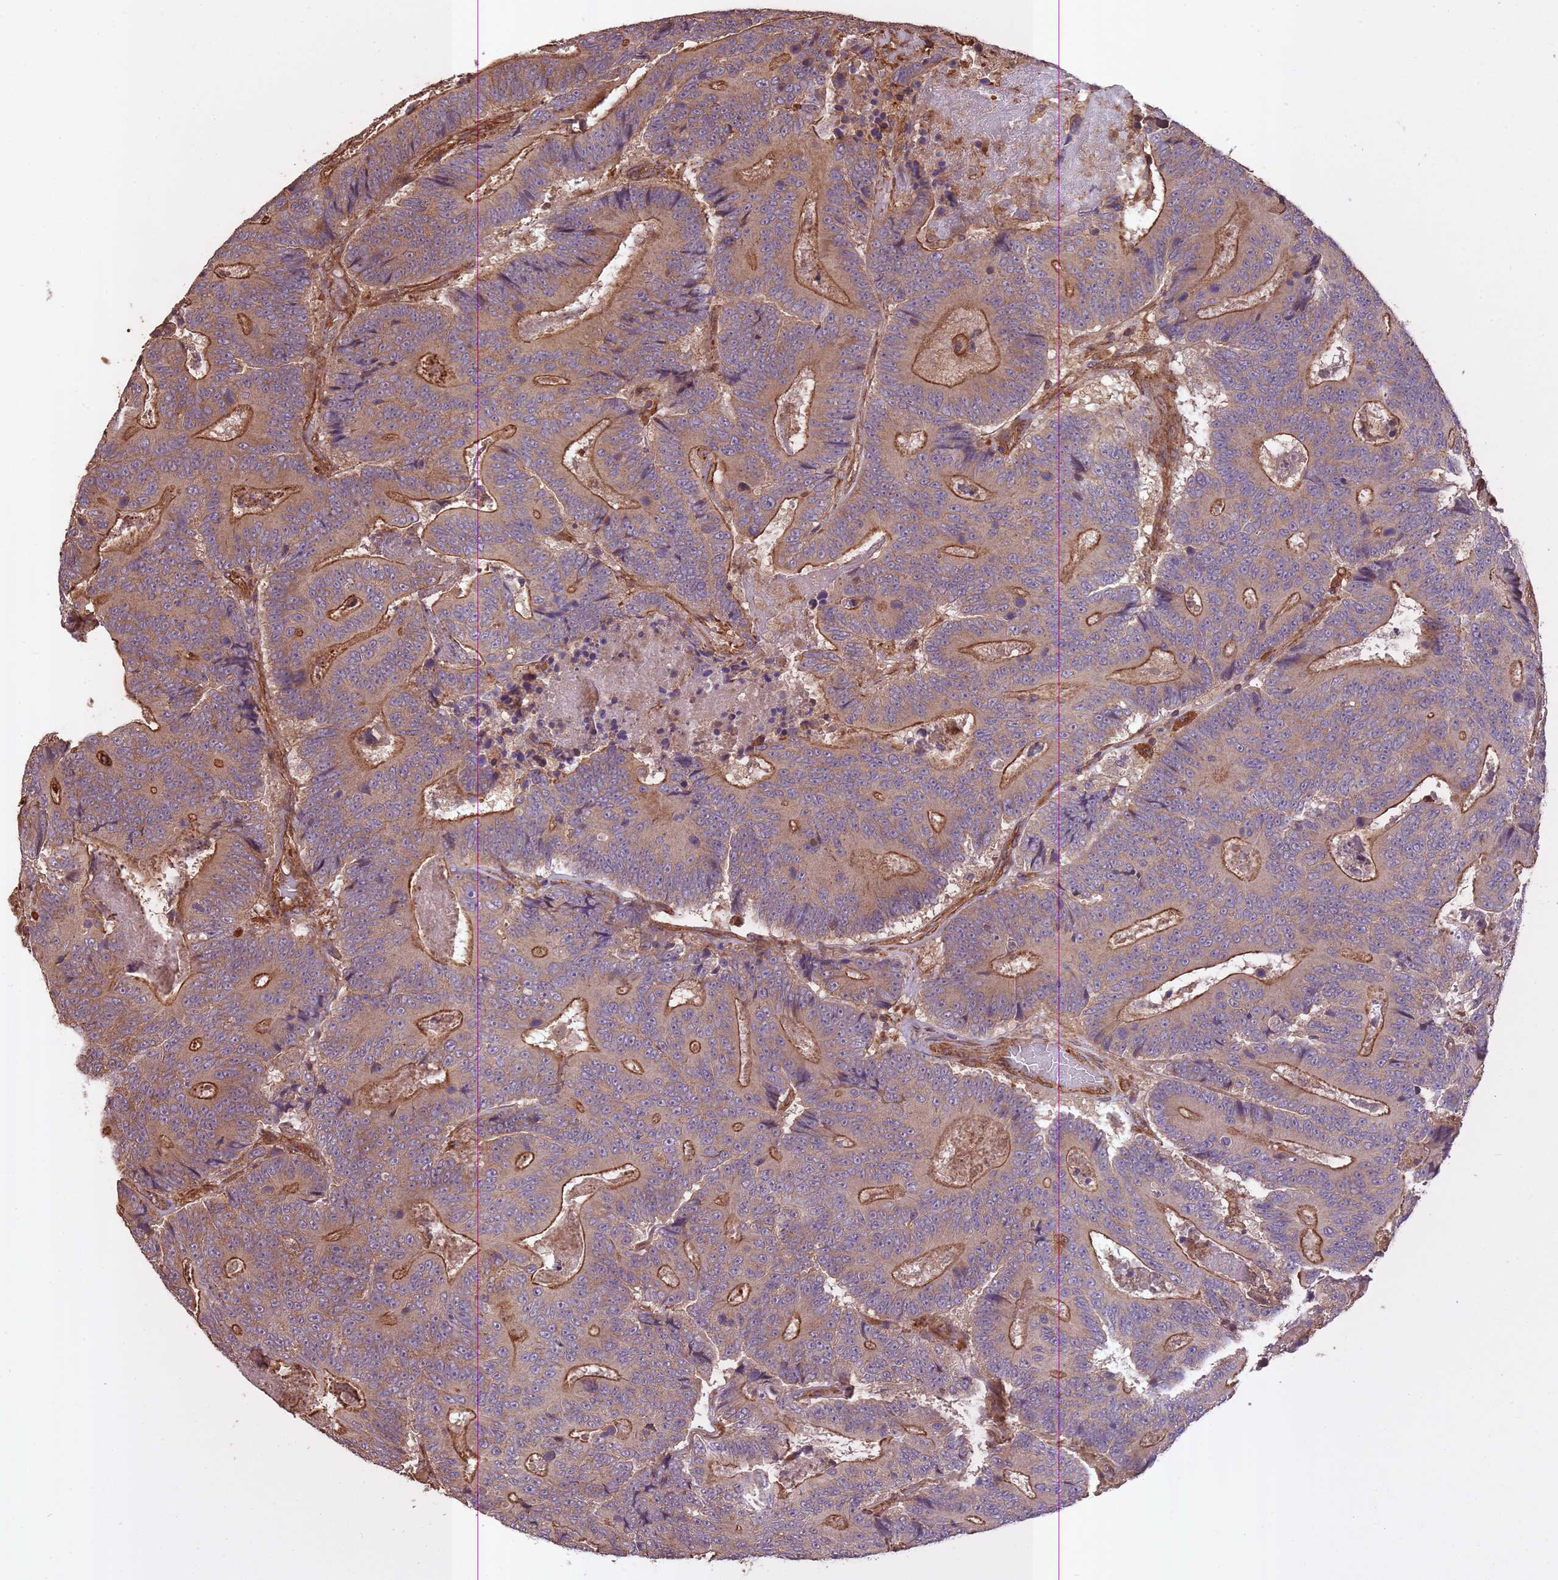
{"staining": {"intensity": "moderate", "quantity": ">75%", "location": "cytoplasmic/membranous"}, "tissue": "colorectal cancer", "cell_type": "Tumor cells", "image_type": "cancer", "snomed": [{"axis": "morphology", "description": "Adenocarcinoma, NOS"}, {"axis": "topography", "description": "Colon"}], "caption": "A micrograph of human colorectal cancer (adenocarcinoma) stained for a protein demonstrates moderate cytoplasmic/membranous brown staining in tumor cells. The staining is performed using DAB brown chromogen to label protein expression. The nuclei are counter-stained blue using hematoxylin.", "gene": "ARMH3", "patient": {"sex": "male", "age": 83}}